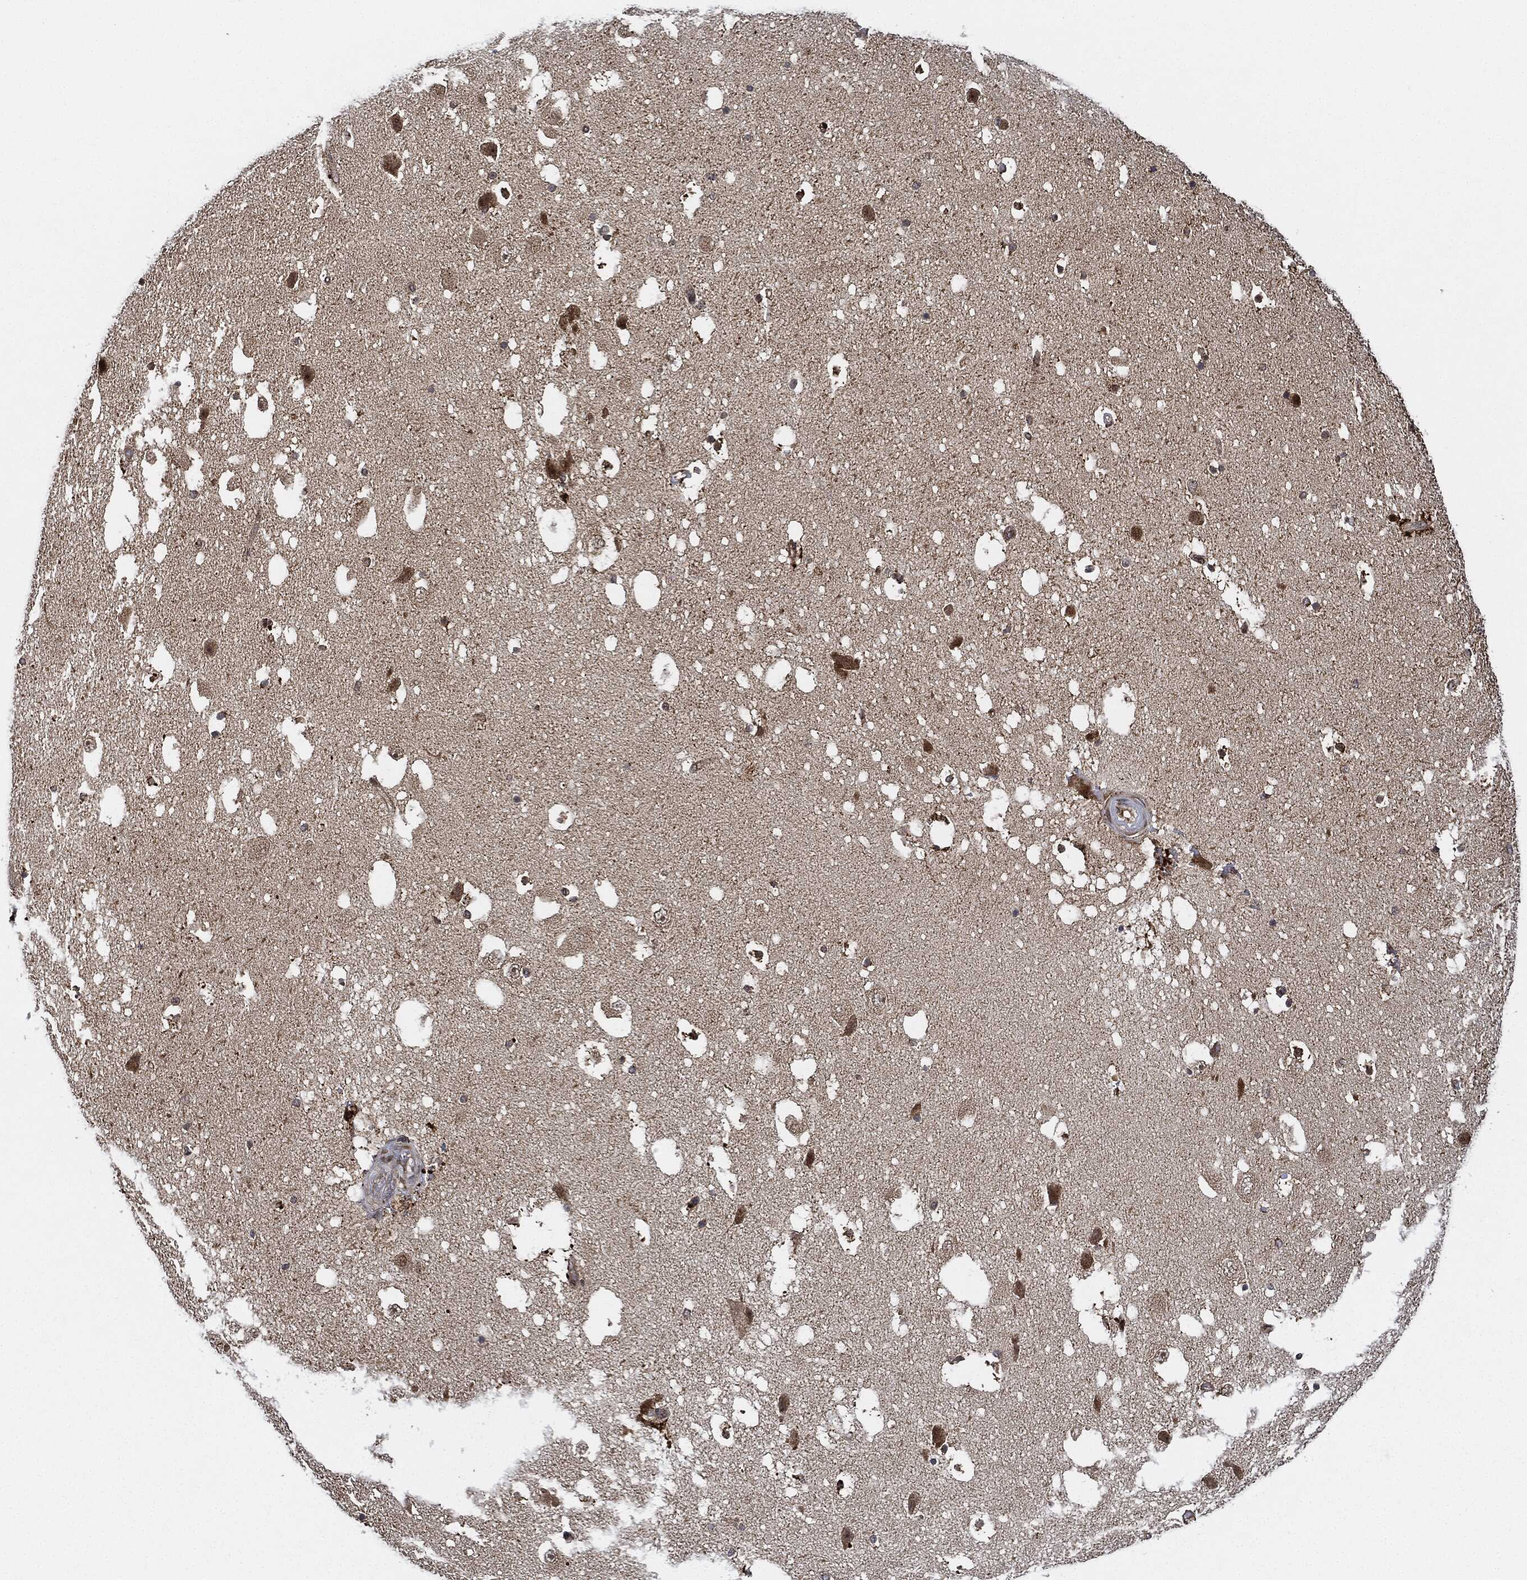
{"staining": {"intensity": "moderate", "quantity": "<25%", "location": "cytoplasmic/membranous"}, "tissue": "hippocampus", "cell_type": "Glial cells", "image_type": "normal", "snomed": [{"axis": "morphology", "description": "Normal tissue, NOS"}, {"axis": "topography", "description": "Hippocampus"}], "caption": "Hippocampus stained for a protein (brown) displays moderate cytoplasmic/membranous positive staining in approximately <25% of glial cells.", "gene": "RNASEL", "patient": {"sex": "male", "age": 51}}